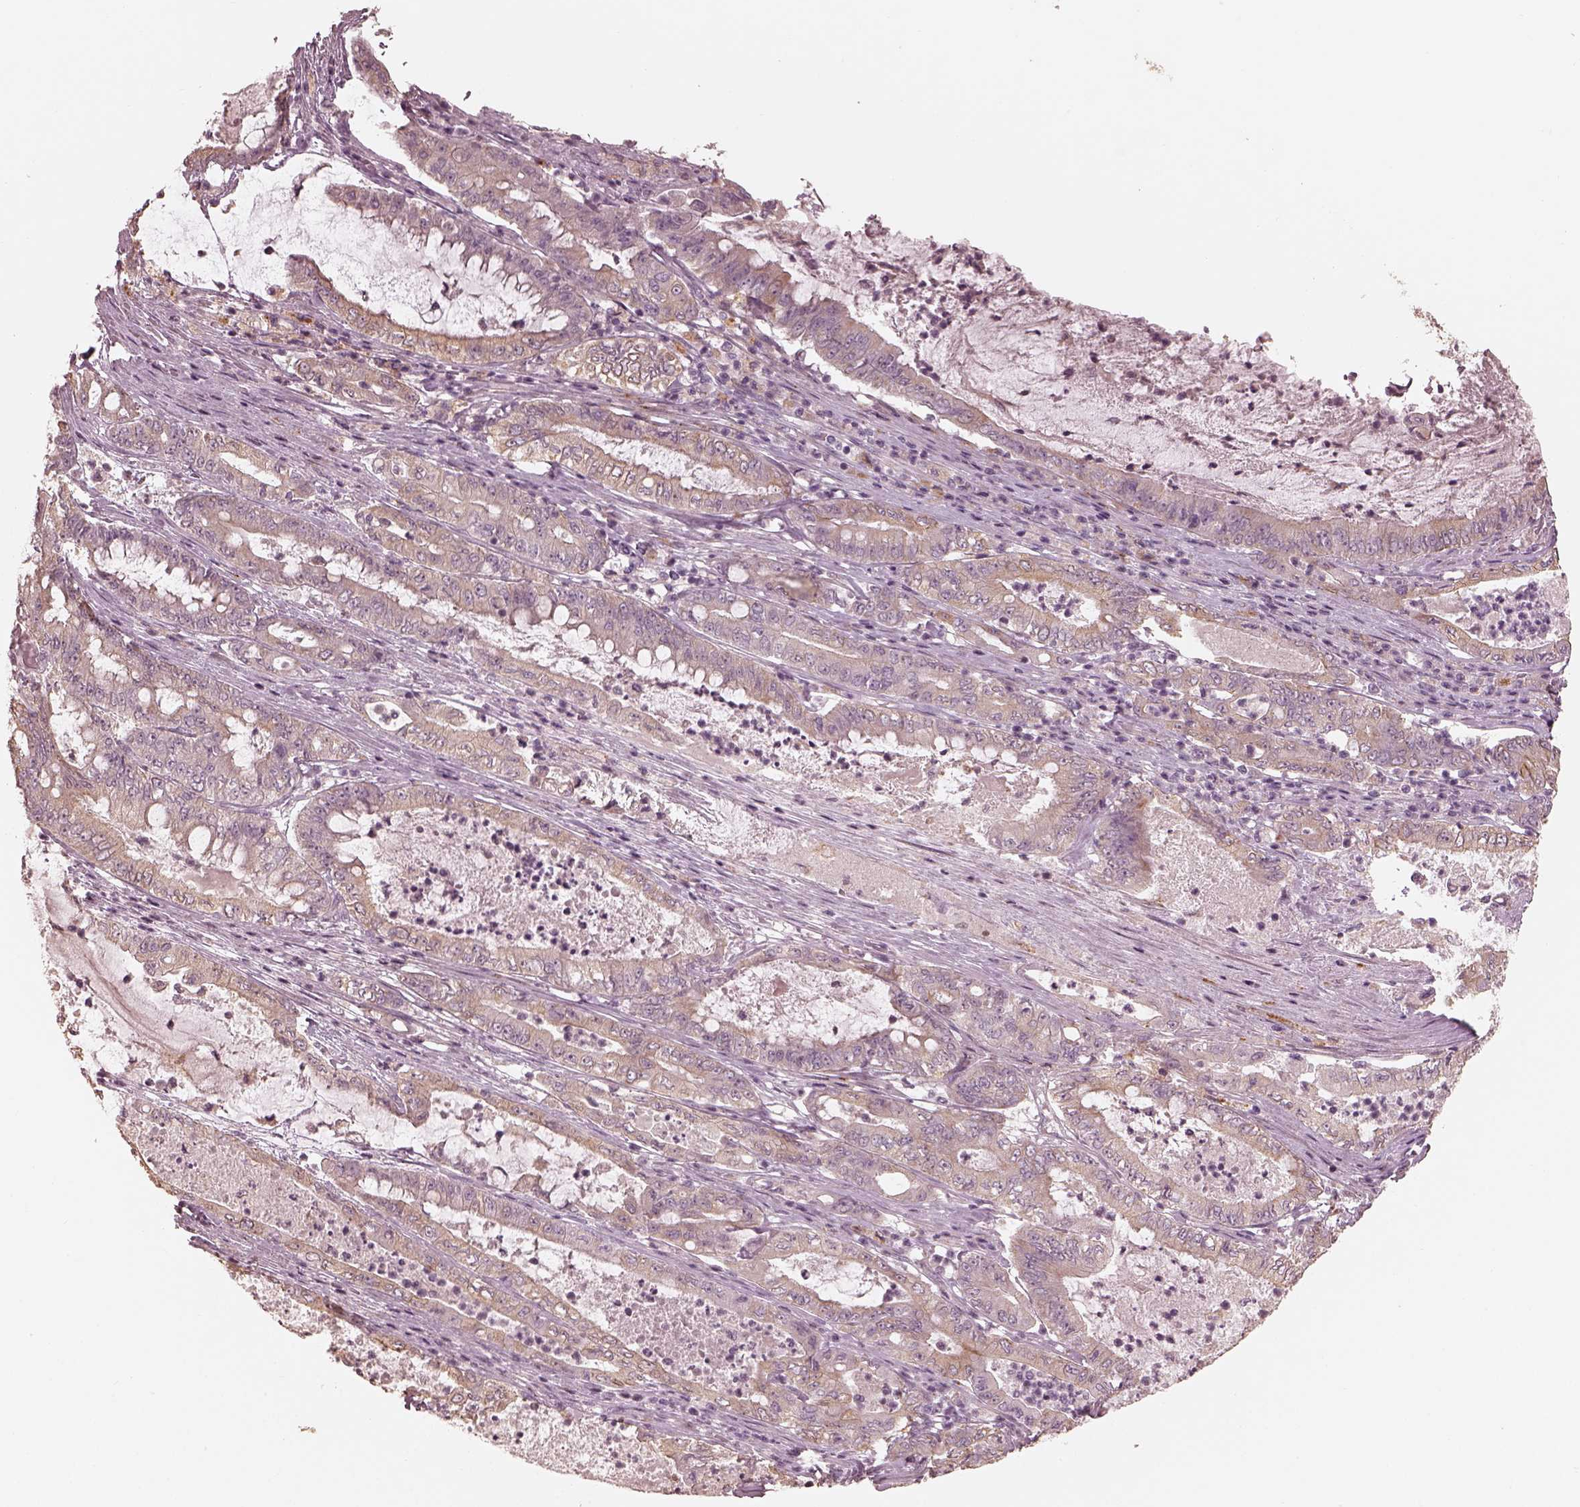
{"staining": {"intensity": "weak", "quantity": "25%-75%", "location": "cytoplasmic/membranous"}, "tissue": "pancreatic cancer", "cell_type": "Tumor cells", "image_type": "cancer", "snomed": [{"axis": "morphology", "description": "Adenocarcinoma, NOS"}, {"axis": "topography", "description": "Pancreas"}], "caption": "High-power microscopy captured an IHC micrograph of adenocarcinoma (pancreatic), revealing weak cytoplasmic/membranous positivity in about 25%-75% of tumor cells. (brown staining indicates protein expression, while blue staining denotes nuclei).", "gene": "SLC25A46", "patient": {"sex": "male", "age": 71}}